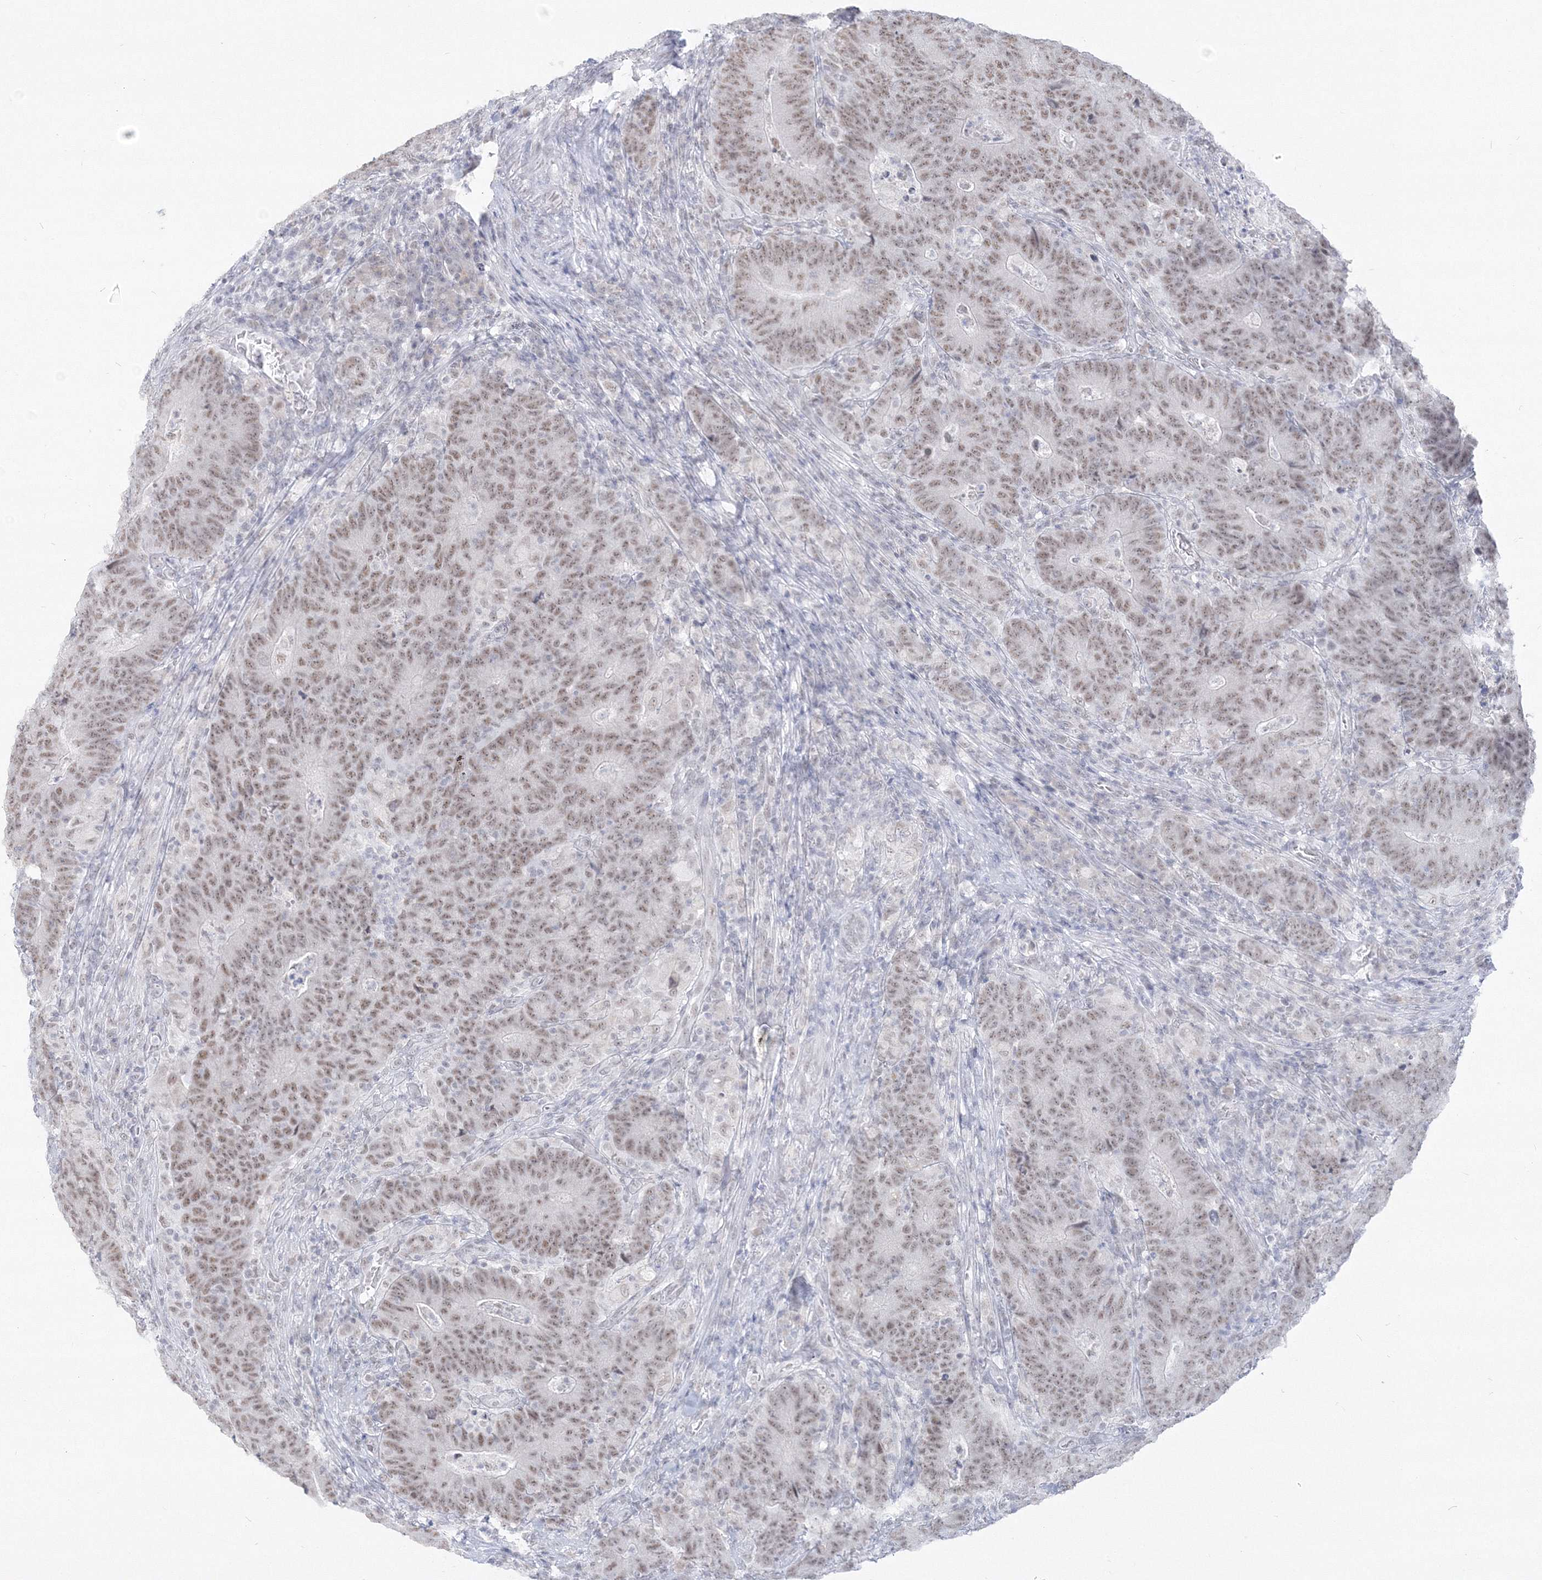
{"staining": {"intensity": "moderate", "quantity": "25%-75%", "location": "nuclear"}, "tissue": "colorectal cancer", "cell_type": "Tumor cells", "image_type": "cancer", "snomed": [{"axis": "morphology", "description": "Normal tissue, NOS"}, {"axis": "morphology", "description": "Adenocarcinoma, NOS"}, {"axis": "topography", "description": "Colon"}], "caption": "Immunohistochemistry of human colorectal cancer (adenocarcinoma) reveals medium levels of moderate nuclear staining in about 25%-75% of tumor cells.", "gene": "PPP4R2", "patient": {"sex": "female", "age": 75}}